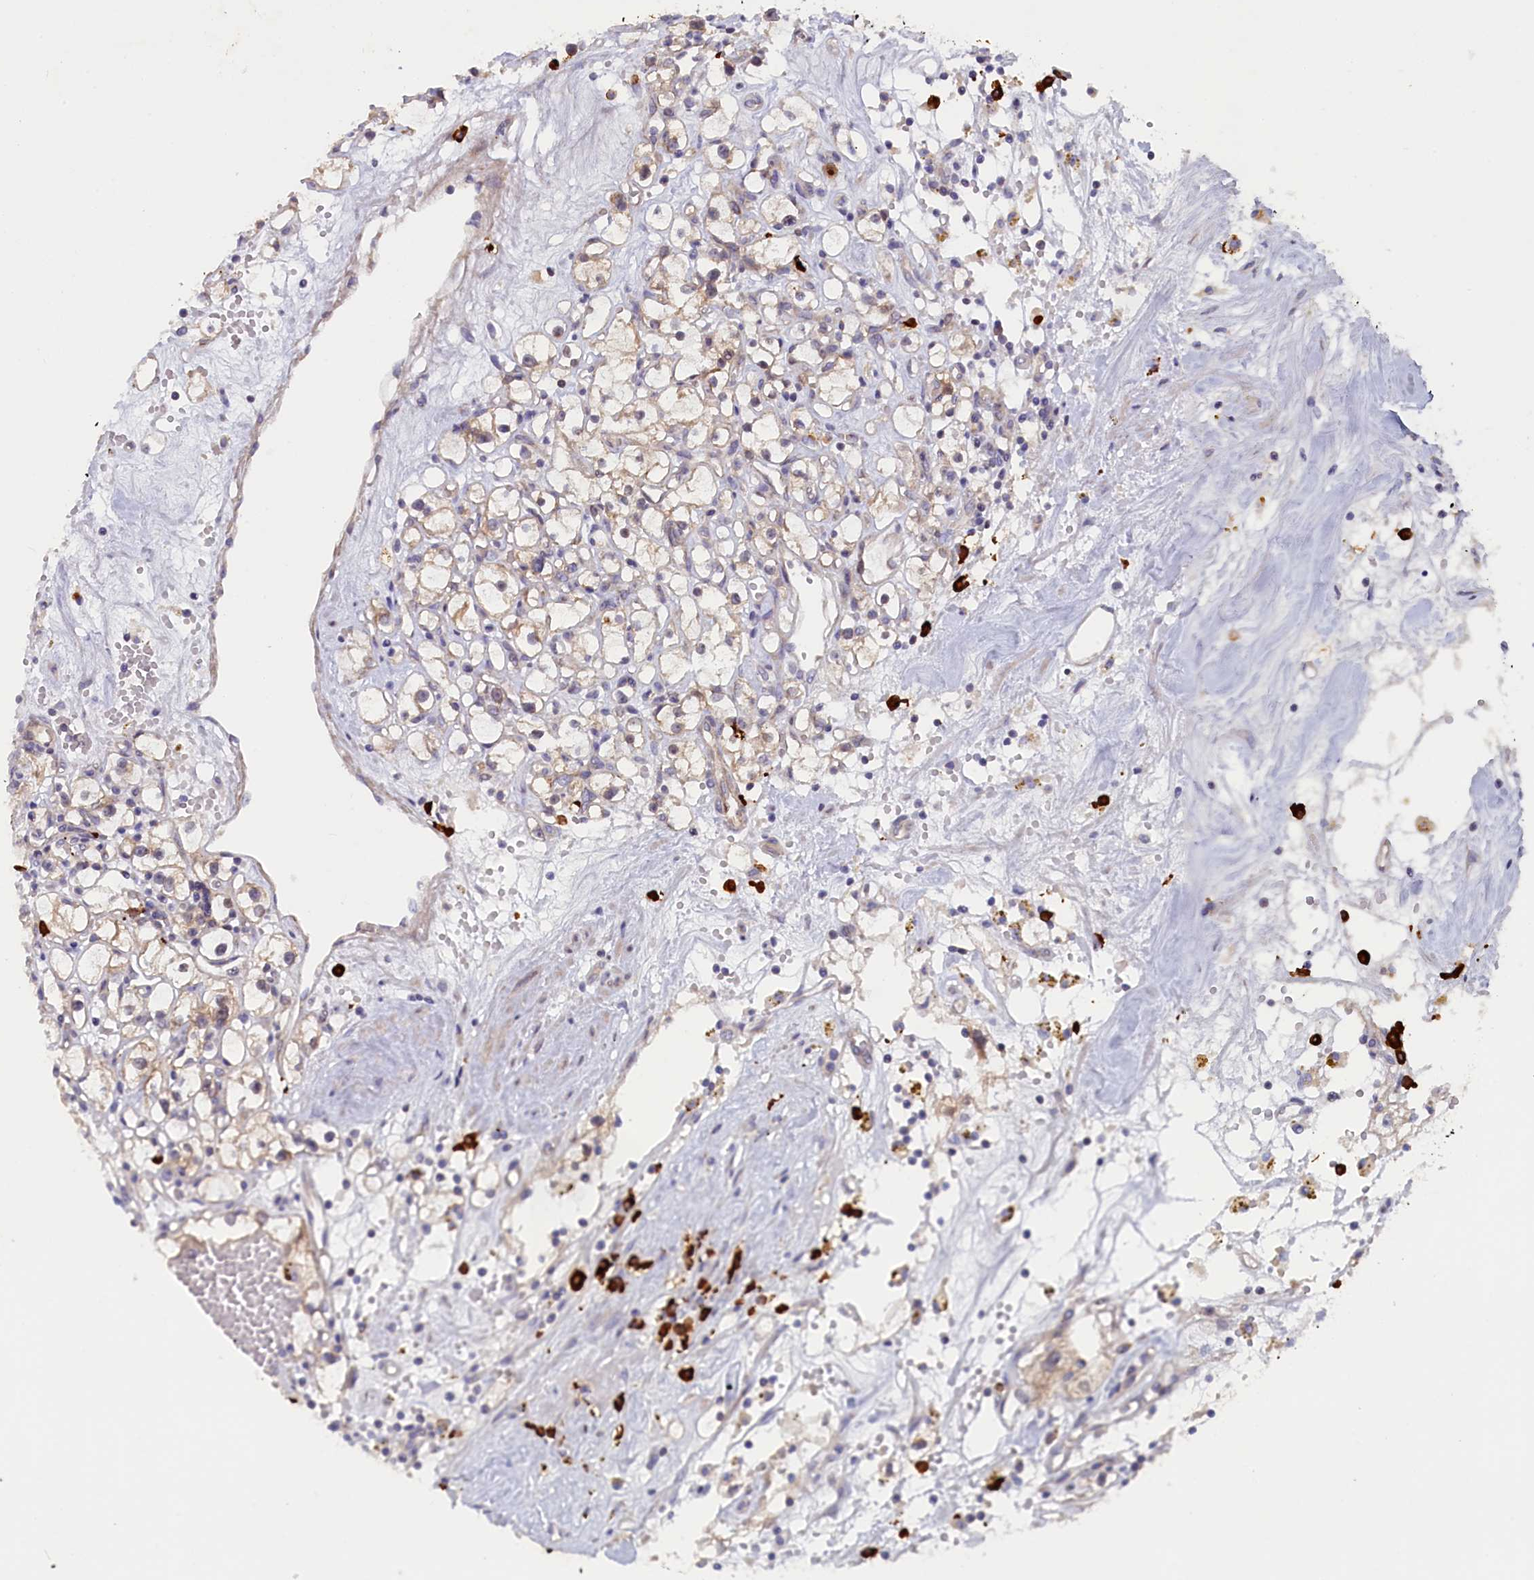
{"staining": {"intensity": "weak", "quantity": "<25%", "location": "cytoplasmic/membranous"}, "tissue": "renal cancer", "cell_type": "Tumor cells", "image_type": "cancer", "snomed": [{"axis": "morphology", "description": "Adenocarcinoma, NOS"}, {"axis": "topography", "description": "Kidney"}], "caption": "Renal cancer was stained to show a protein in brown. There is no significant positivity in tumor cells.", "gene": "JPT2", "patient": {"sex": "male", "age": 56}}